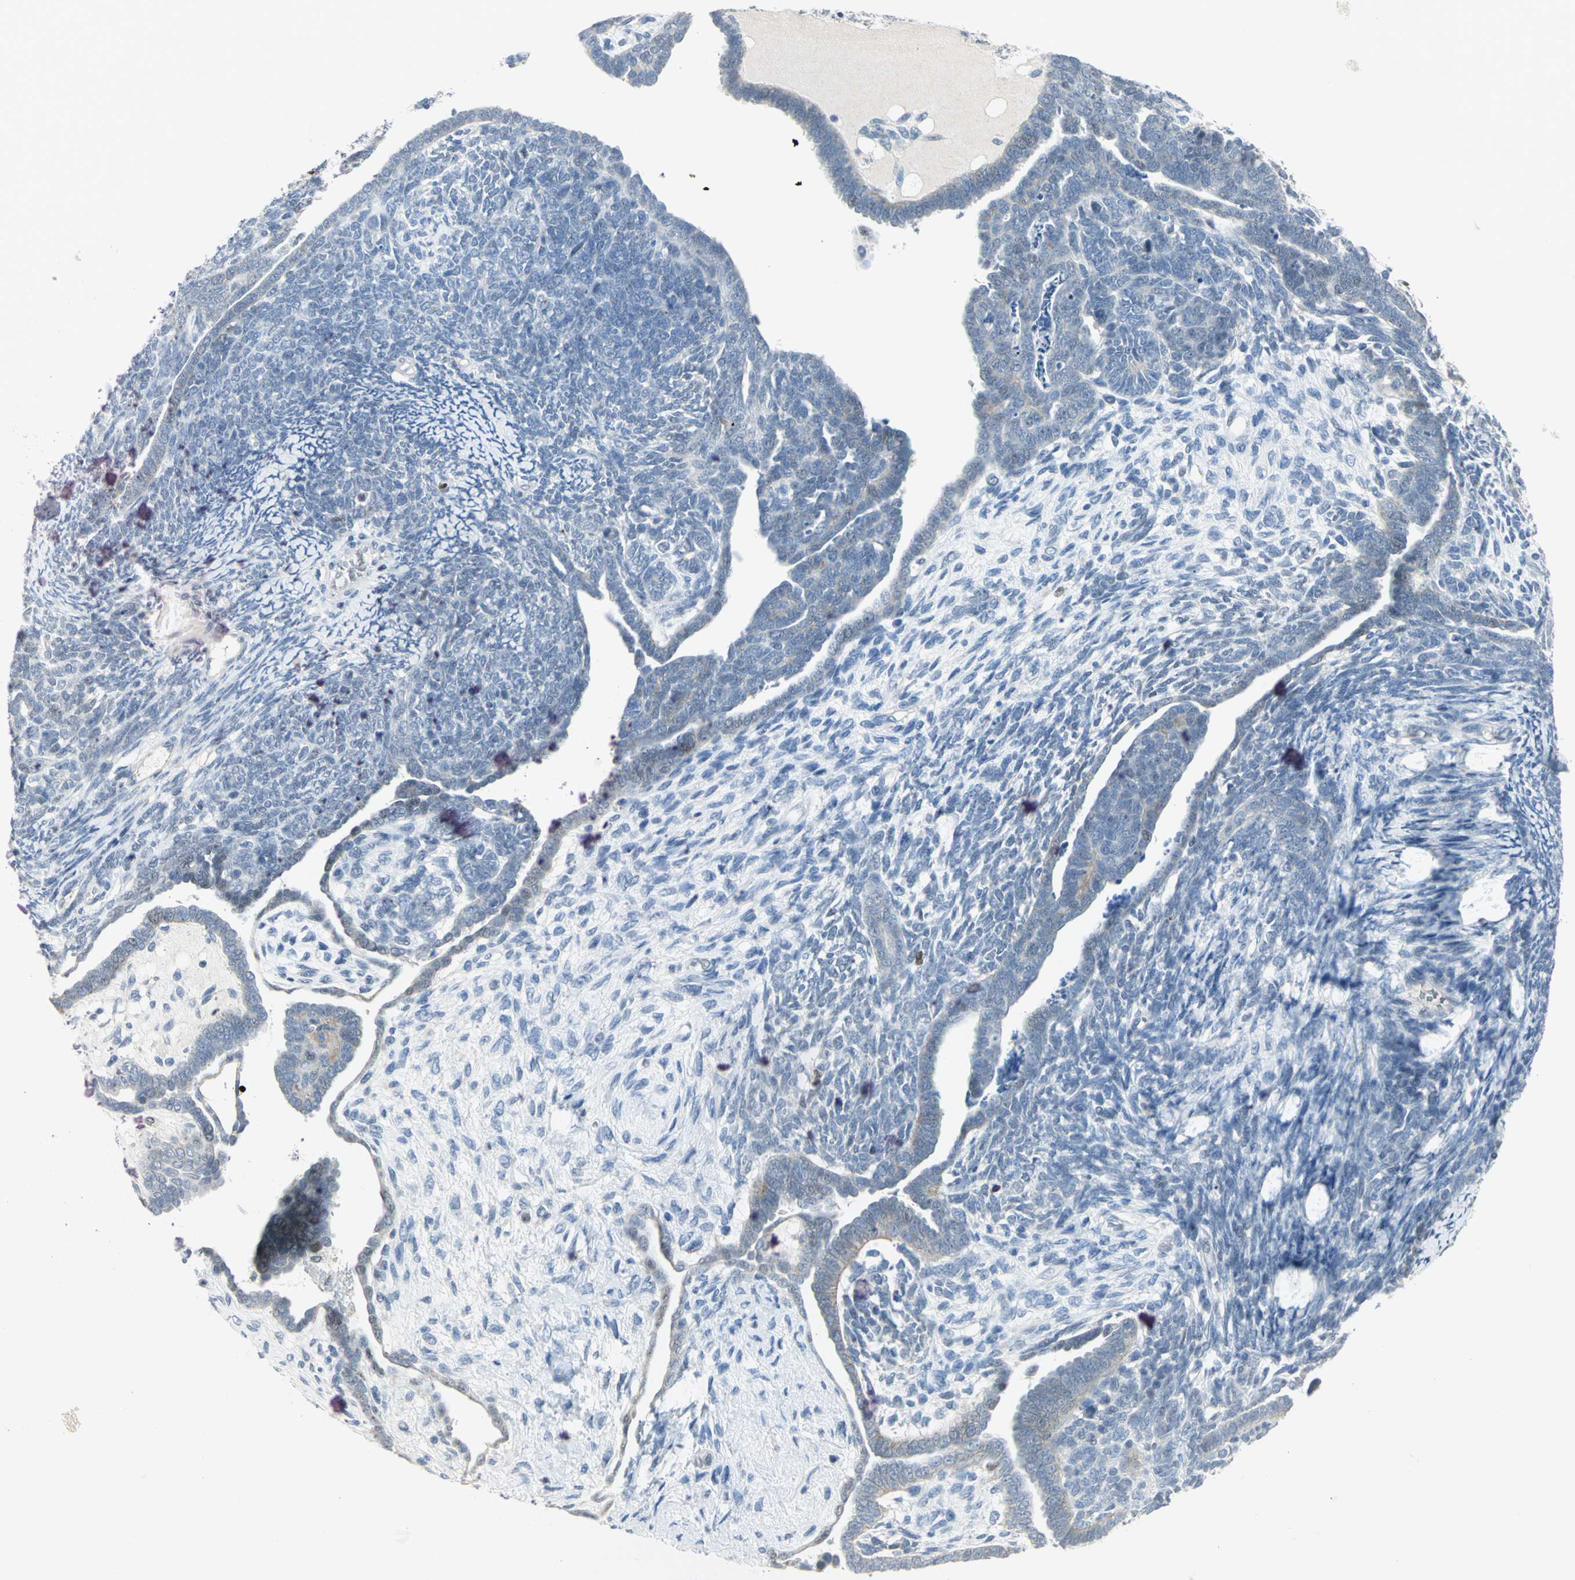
{"staining": {"intensity": "negative", "quantity": "none", "location": "none"}, "tissue": "endometrial cancer", "cell_type": "Tumor cells", "image_type": "cancer", "snomed": [{"axis": "morphology", "description": "Neoplasm, malignant, NOS"}, {"axis": "topography", "description": "Endometrium"}], "caption": "DAB immunohistochemical staining of human malignant neoplasm (endometrial) shows no significant positivity in tumor cells.", "gene": "BCL6", "patient": {"sex": "female", "age": 74}}